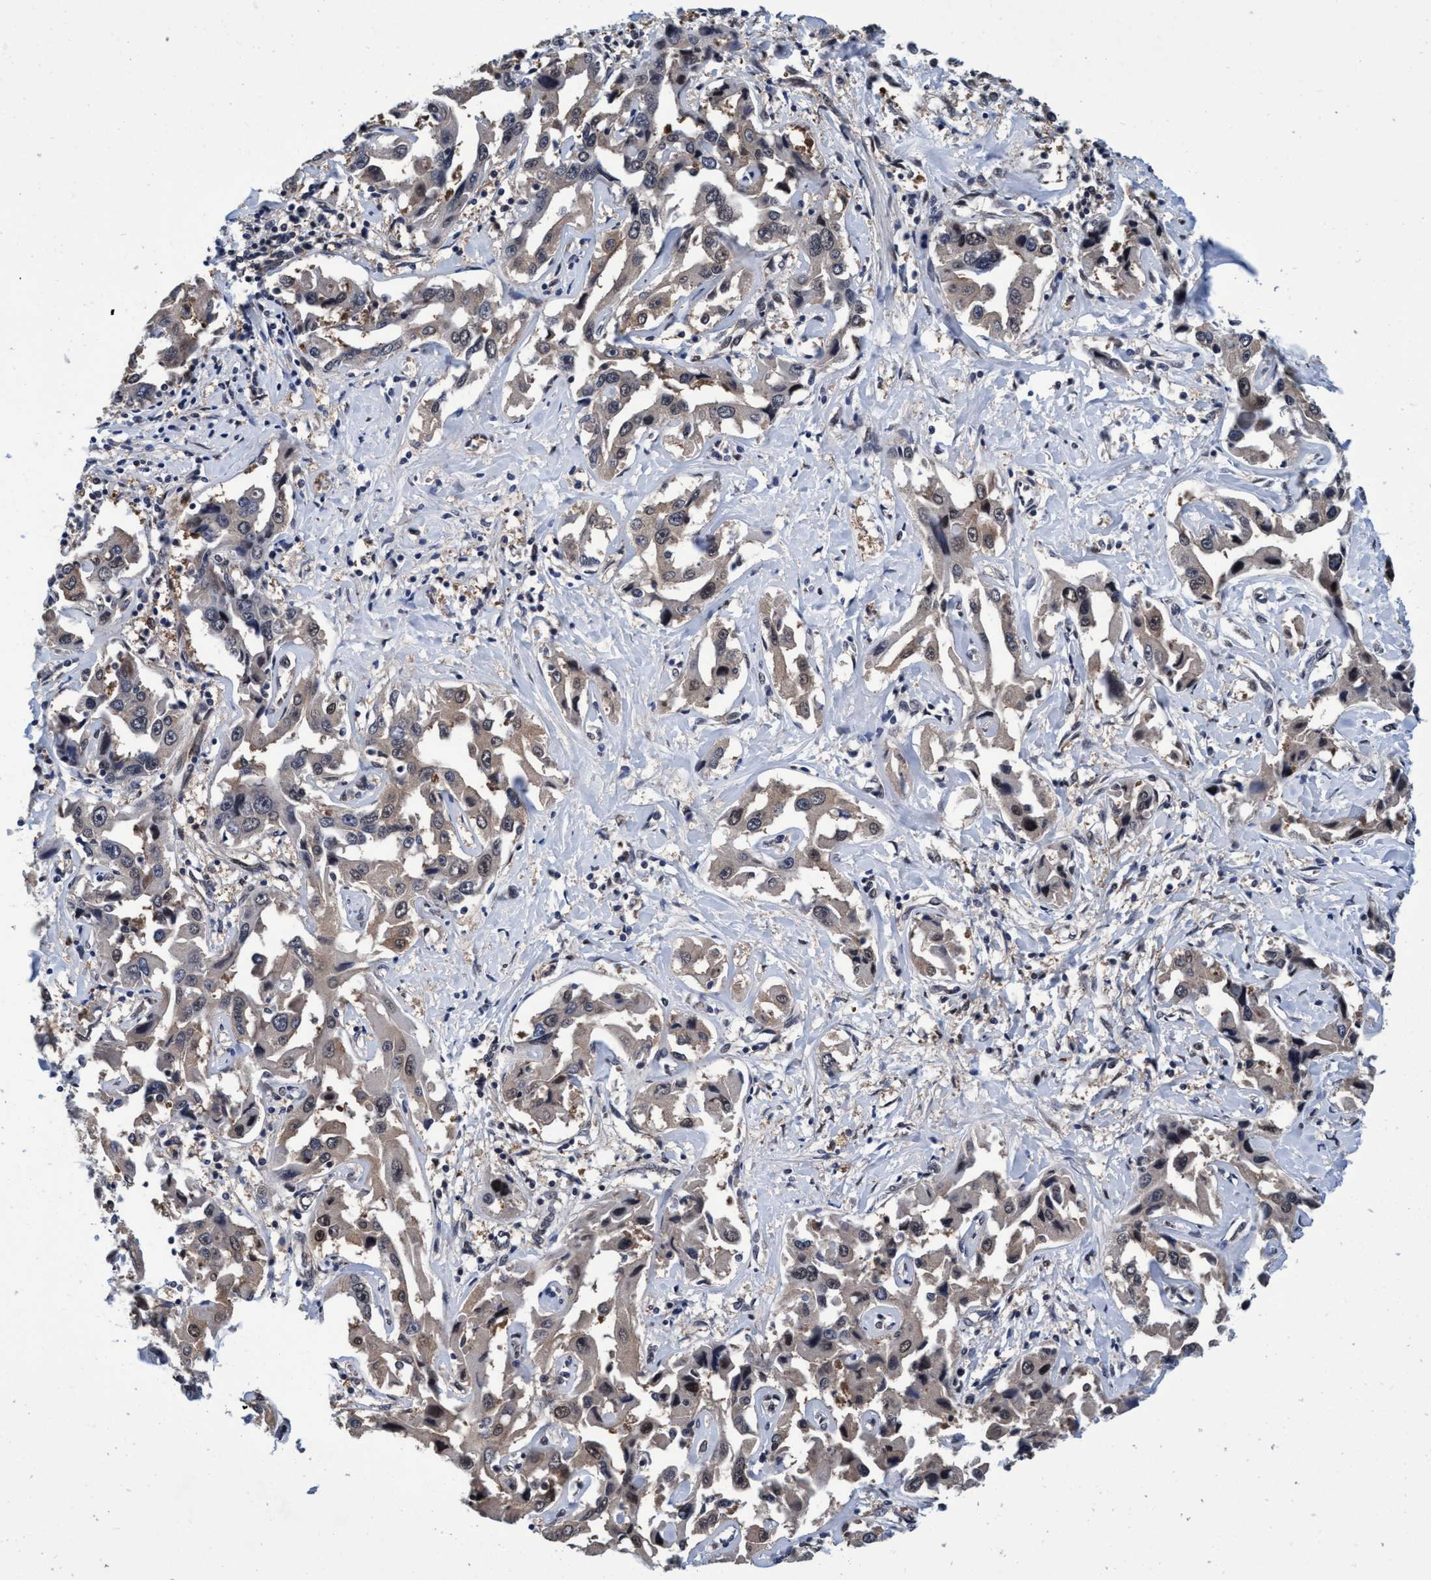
{"staining": {"intensity": "weak", "quantity": "<25%", "location": "cytoplasmic/membranous,nuclear"}, "tissue": "liver cancer", "cell_type": "Tumor cells", "image_type": "cancer", "snomed": [{"axis": "morphology", "description": "Cholangiocarcinoma"}, {"axis": "topography", "description": "Liver"}], "caption": "DAB immunohistochemical staining of liver cancer reveals no significant staining in tumor cells. (Stains: DAB immunohistochemistry with hematoxylin counter stain, Microscopy: brightfield microscopy at high magnification).", "gene": "PSMD12", "patient": {"sex": "male", "age": 59}}